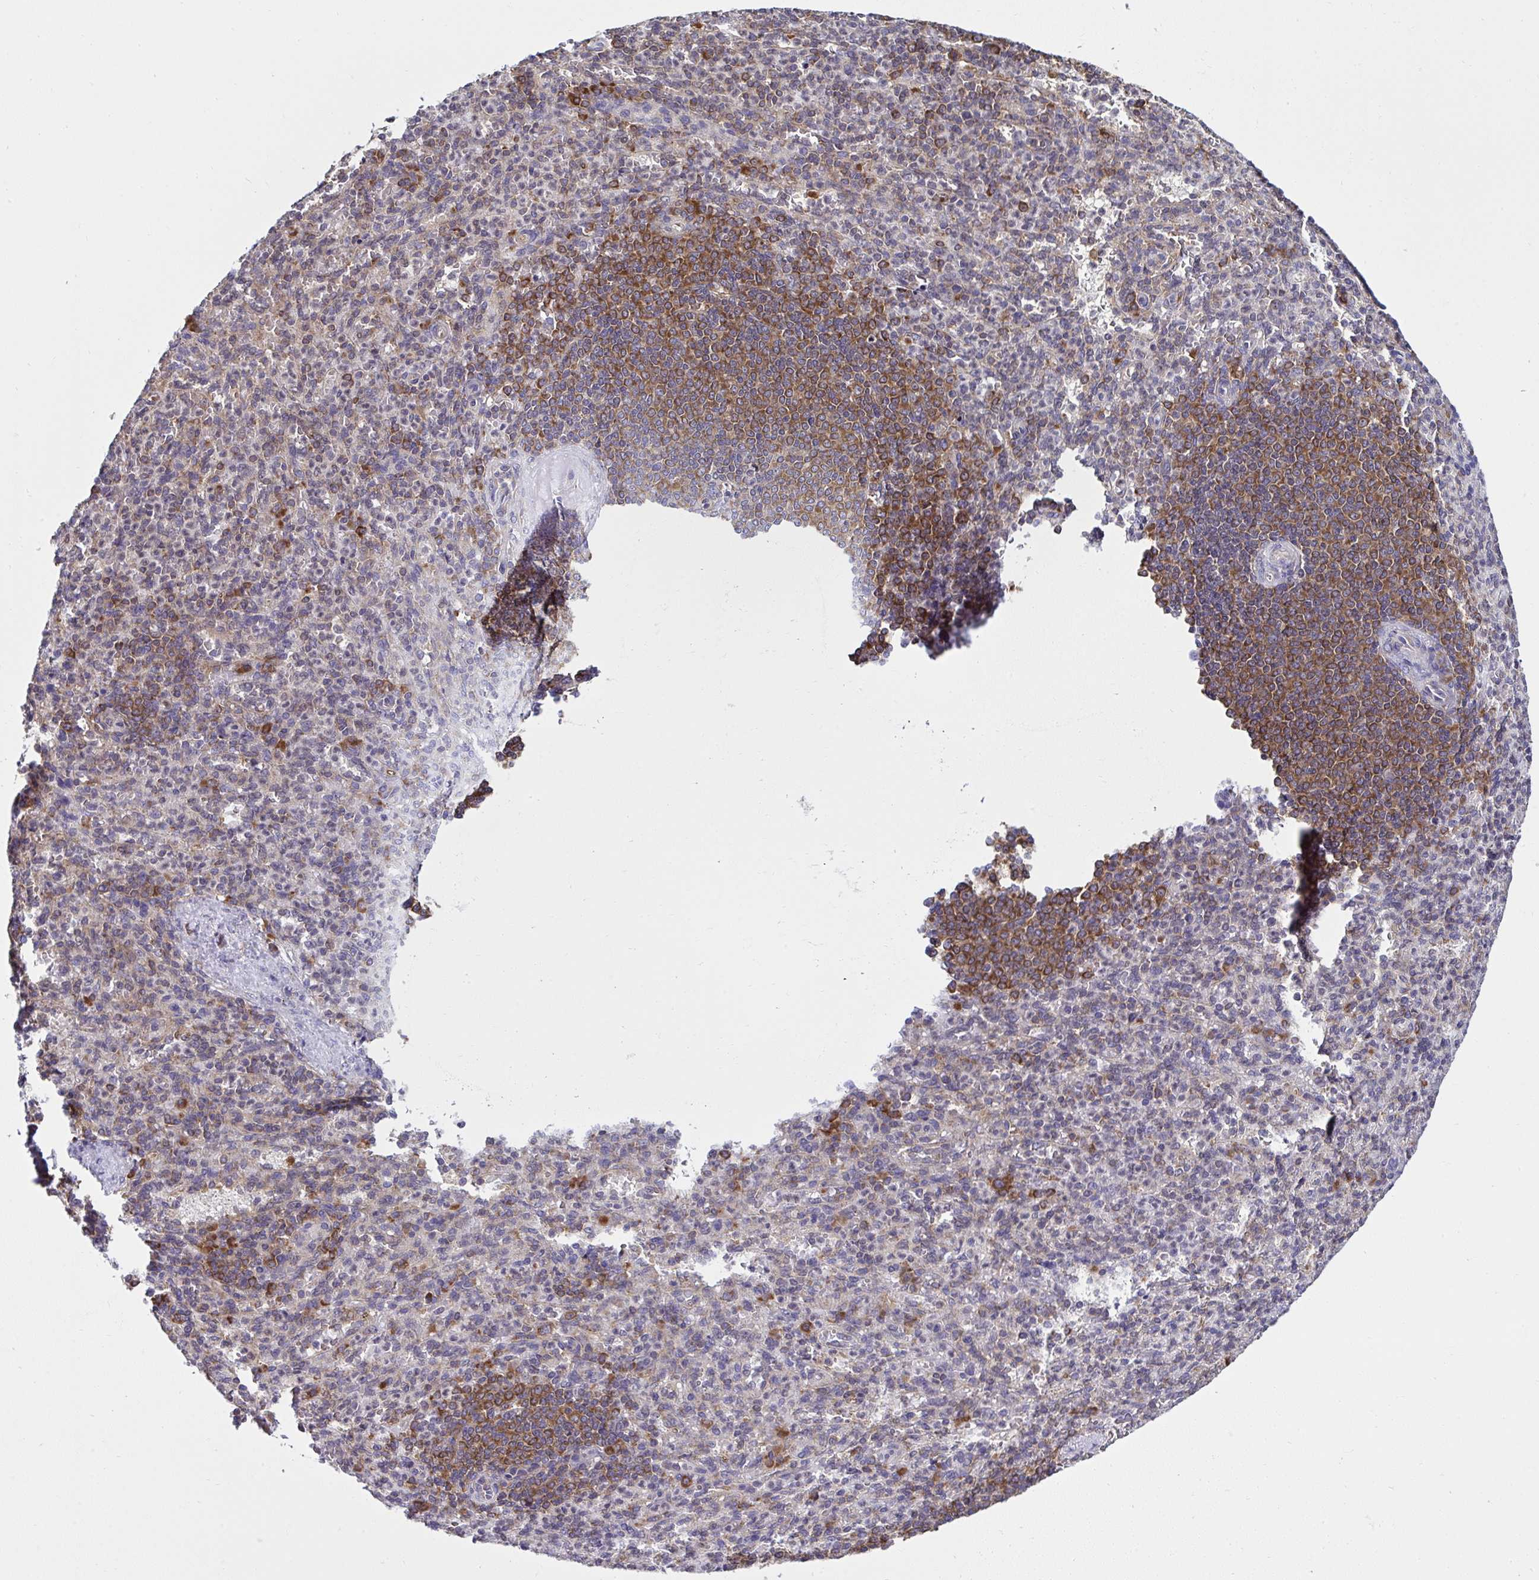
{"staining": {"intensity": "weak", "quantity": "<25%", "location": "cytoplasmic/membranous"}, "tissue": "spleen", "cell_type": "Cells in red pulp", "image_type": "normal", "snomed": [{"axis": "morphology", "description": "Normal tissue, NOS"}, {"axis": "topography", "description": "Spleen"}], "caption": "The immunohistochemistry photomicrograph has no significant positivity in cells in red pulp of spleen. (DAB (3,3'-diaminobenzidine) immunohistochemistry with hematoxylin counter stain).", "gene": "RPS7", "patient": {"sex": "female", "age": 74}}